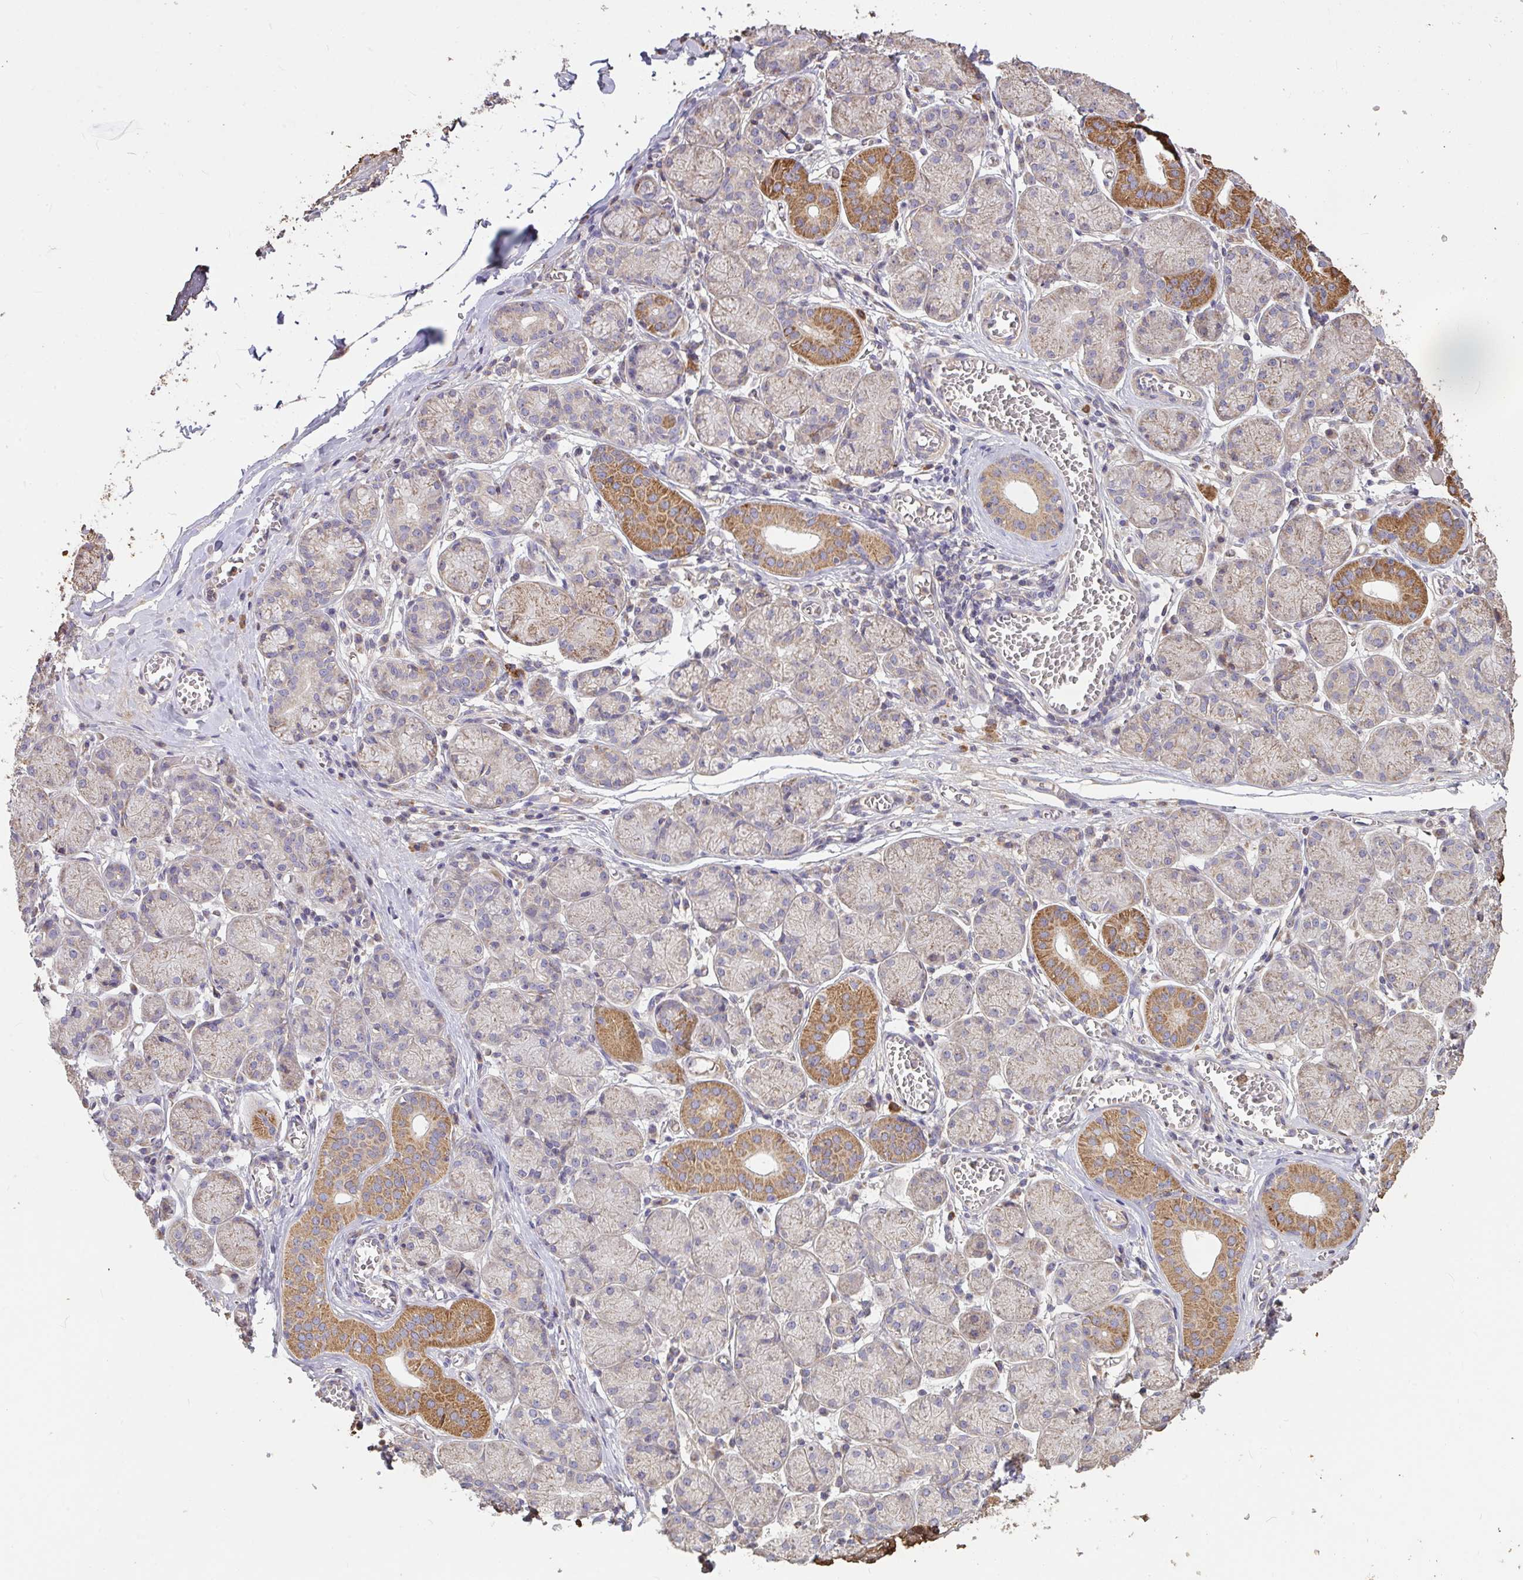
{"staining": {"intensity": "moderate", "quantity": "25%-75%", "location": "cytoplasmic/membranous"}, "tissue": "salivary gland", "cell_type": "Glandular cells", "image_type": "normal", "snomed": [{"axis": "morphology", "description": "Normal tissue, NOS"}, {"axis": "topography", "description": "Salivary gland"}], "caption": "A high-resolution image shows immunohistochemistry (IHC) staining of unremarkable salivary gland, which reveals moderate cytoplasmic/membranous staining in approximately 25%-75% of glandular cells.", "gene": "FCER1A", "patient": {"sex": "female", "age": 24}}